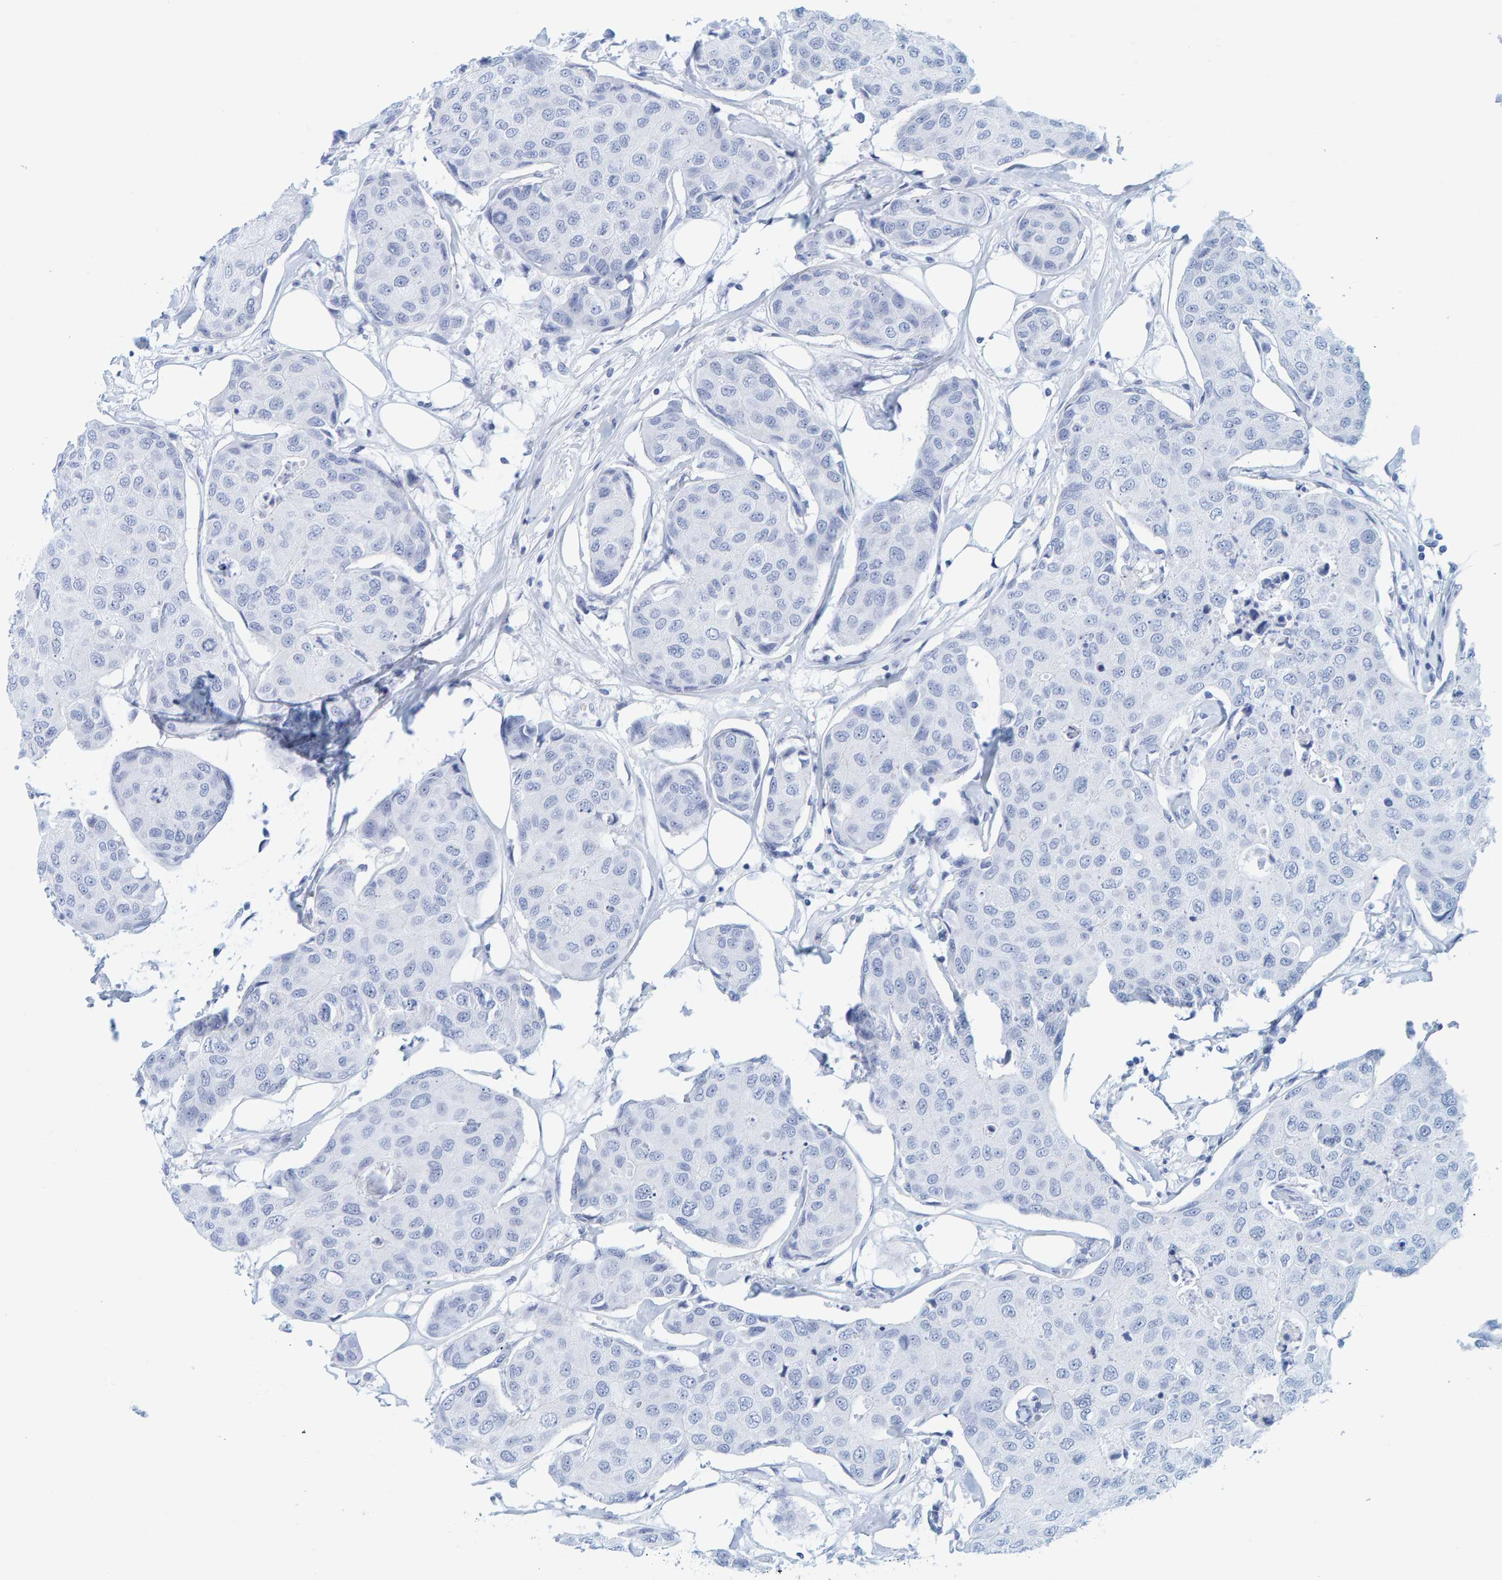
{"staining": {"intensity": "negative", "quantity": "none", "location": "none"}, "tissue": "breast cancer", "cell_type": "Tumor cells", "image_type": "cancer", "snomed": [{"axis": "morphology", "description": "Duct carcinoma"}, {"axis": "topography", "description": "Breast"}], "caption": "Immunohistochemistry (IHC) of human breast cancer (invasive ductal carcinoma) reveals no positivity in tumor cells.", "gene": "SFTPC", "patient": {"sex": "female", "age": 80}}